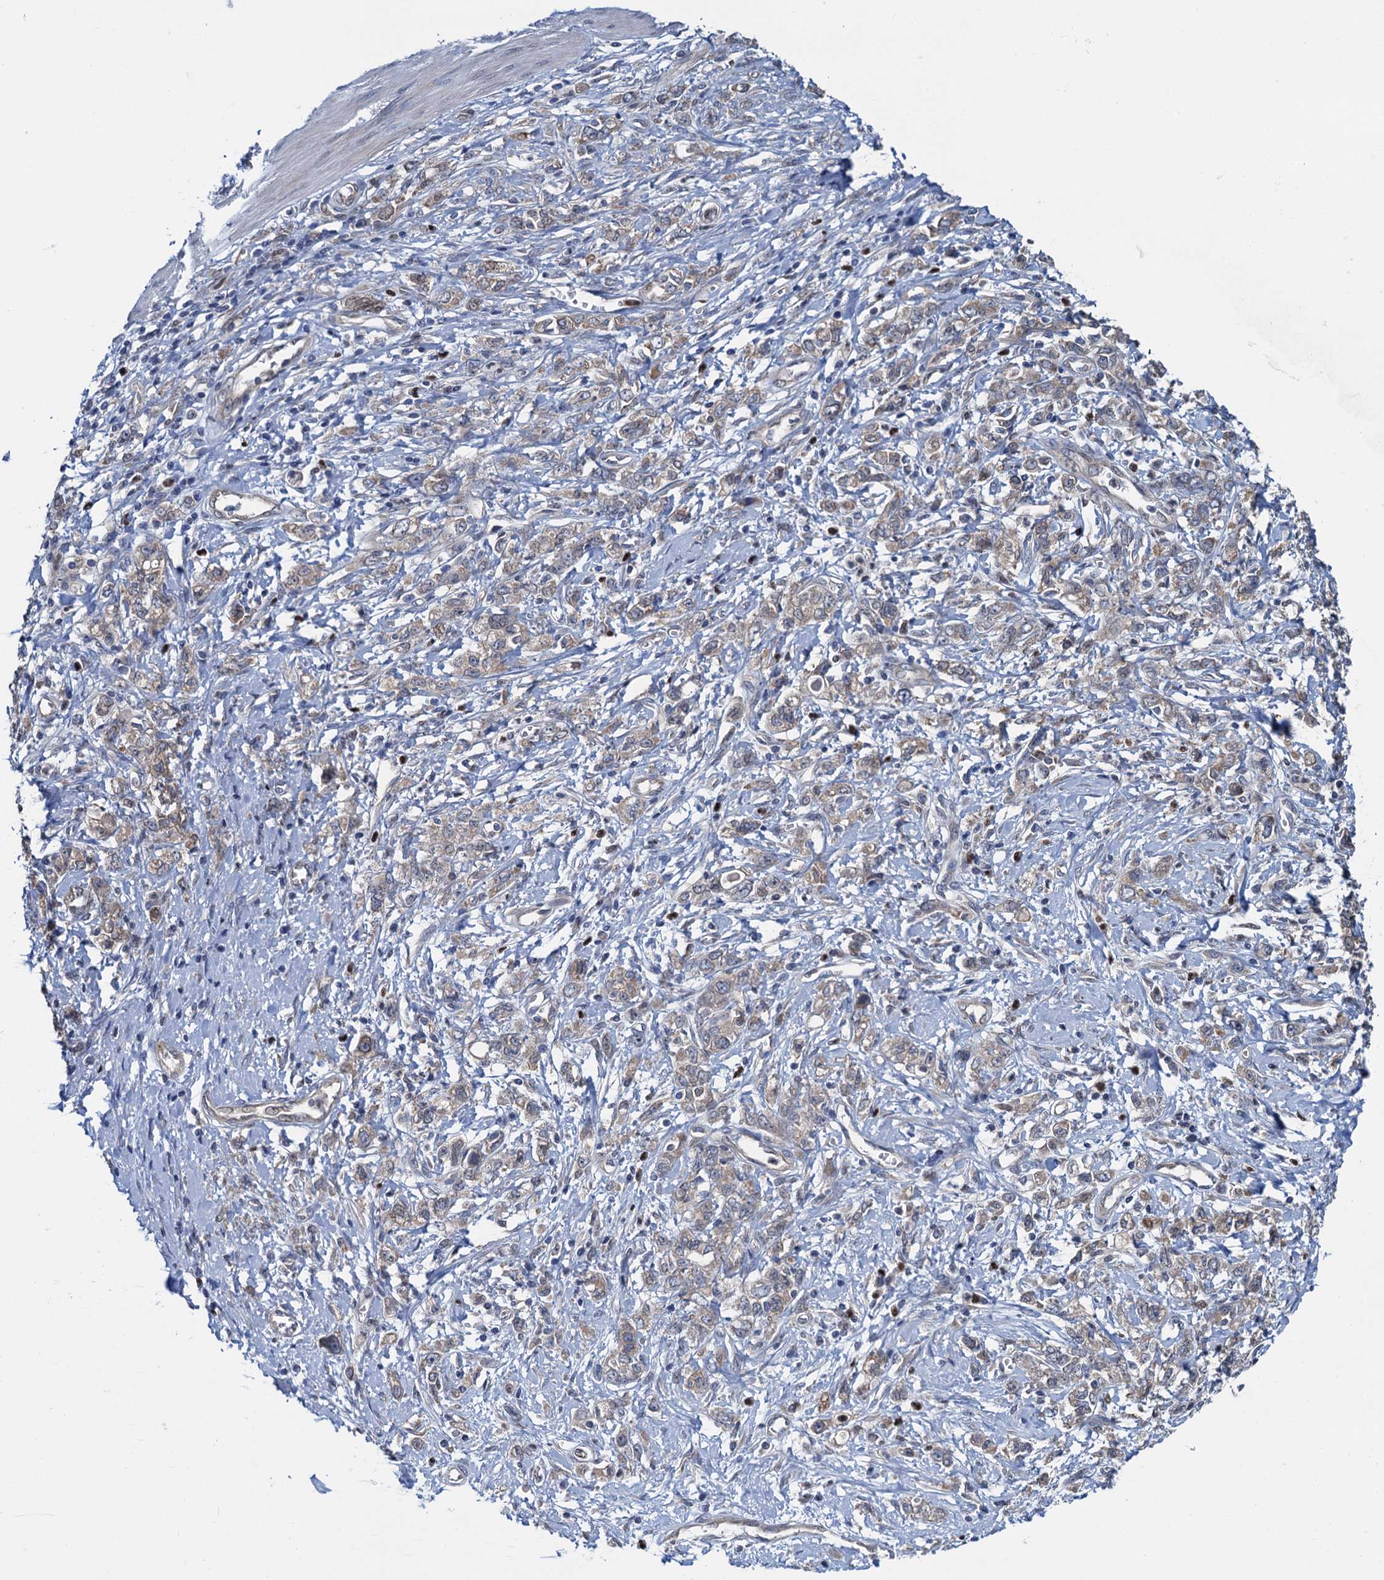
{"staining": {"intensity": "weak", "quantity": ">75%", "location": "cytoplasmic/membranous"}, "tissue": "stomach cancer", "cell_type": "Tumor cells", "image_type": "cancer", "snomed": [{"axis": "morphology", "description": "Adenocarcinoma, NOS"}, {"axis": "topography", "description": "Stomach"}], "caption": "Human adenocarcinoma (stomach) stained with a brown dye shows weak cytoplasmic/membranous positive staining in approximately >75% of tumor cells.", "gene": "RNF125", "patient": {"sex": "female", "age": 76}}